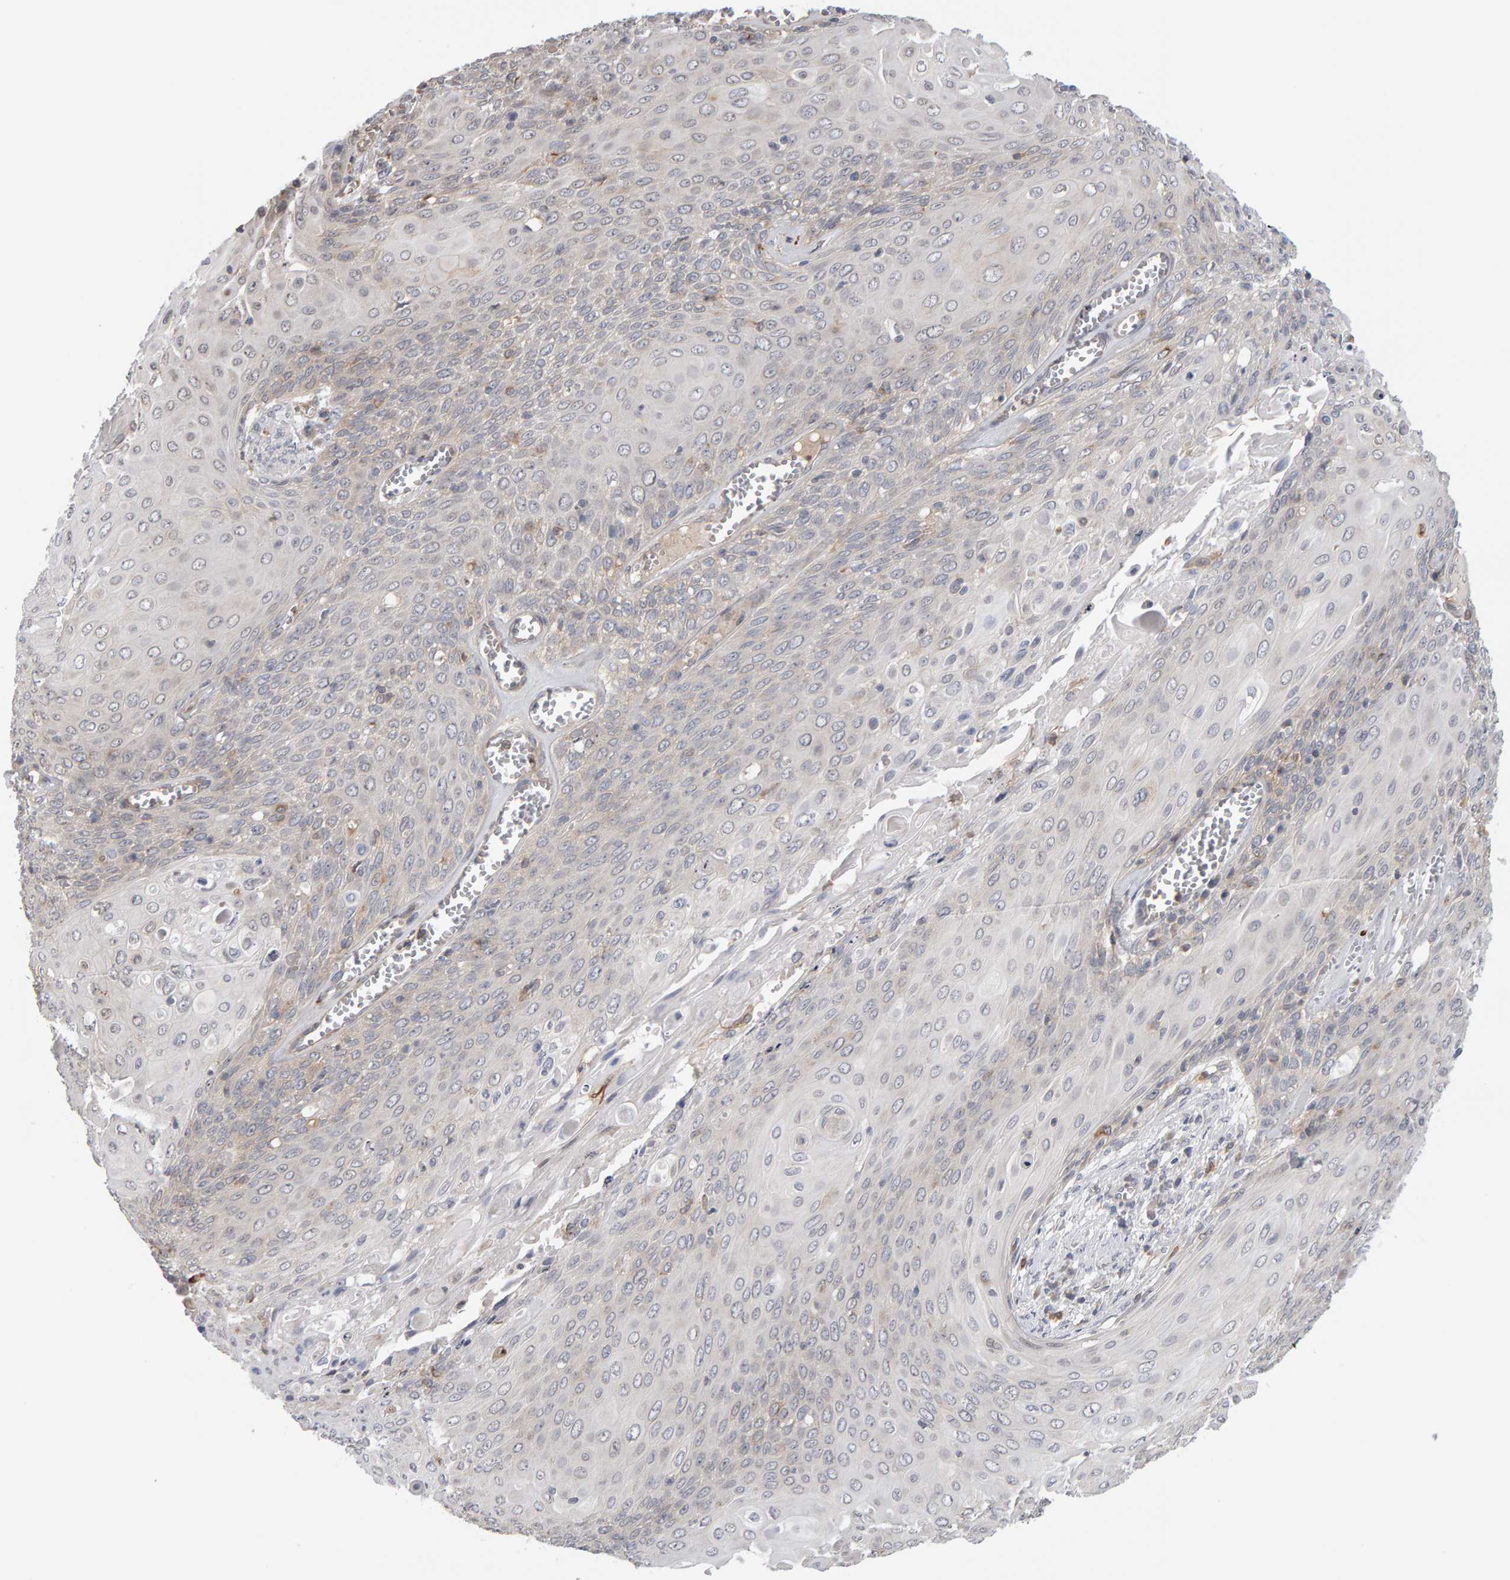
{"staining": {"intensity": "weak", "quantity": "<25%", "location": "cytoplasmic/membranous"}, "tissue": "cervical cancer", "cell_type": "Tumor cells", "image_type": "cancer", "snomed": [{"axis": "morphology", "description": "Squamous cell carcinoma, NOS"}, {"axis": "topography", "description": "Cervix"}], "caption": "Immunohistochemical staining of cervical cancer exhibits no significant staining in tumor cells.", "gene": "MSRA", "patient": {"sex": "female", "age": 39}}